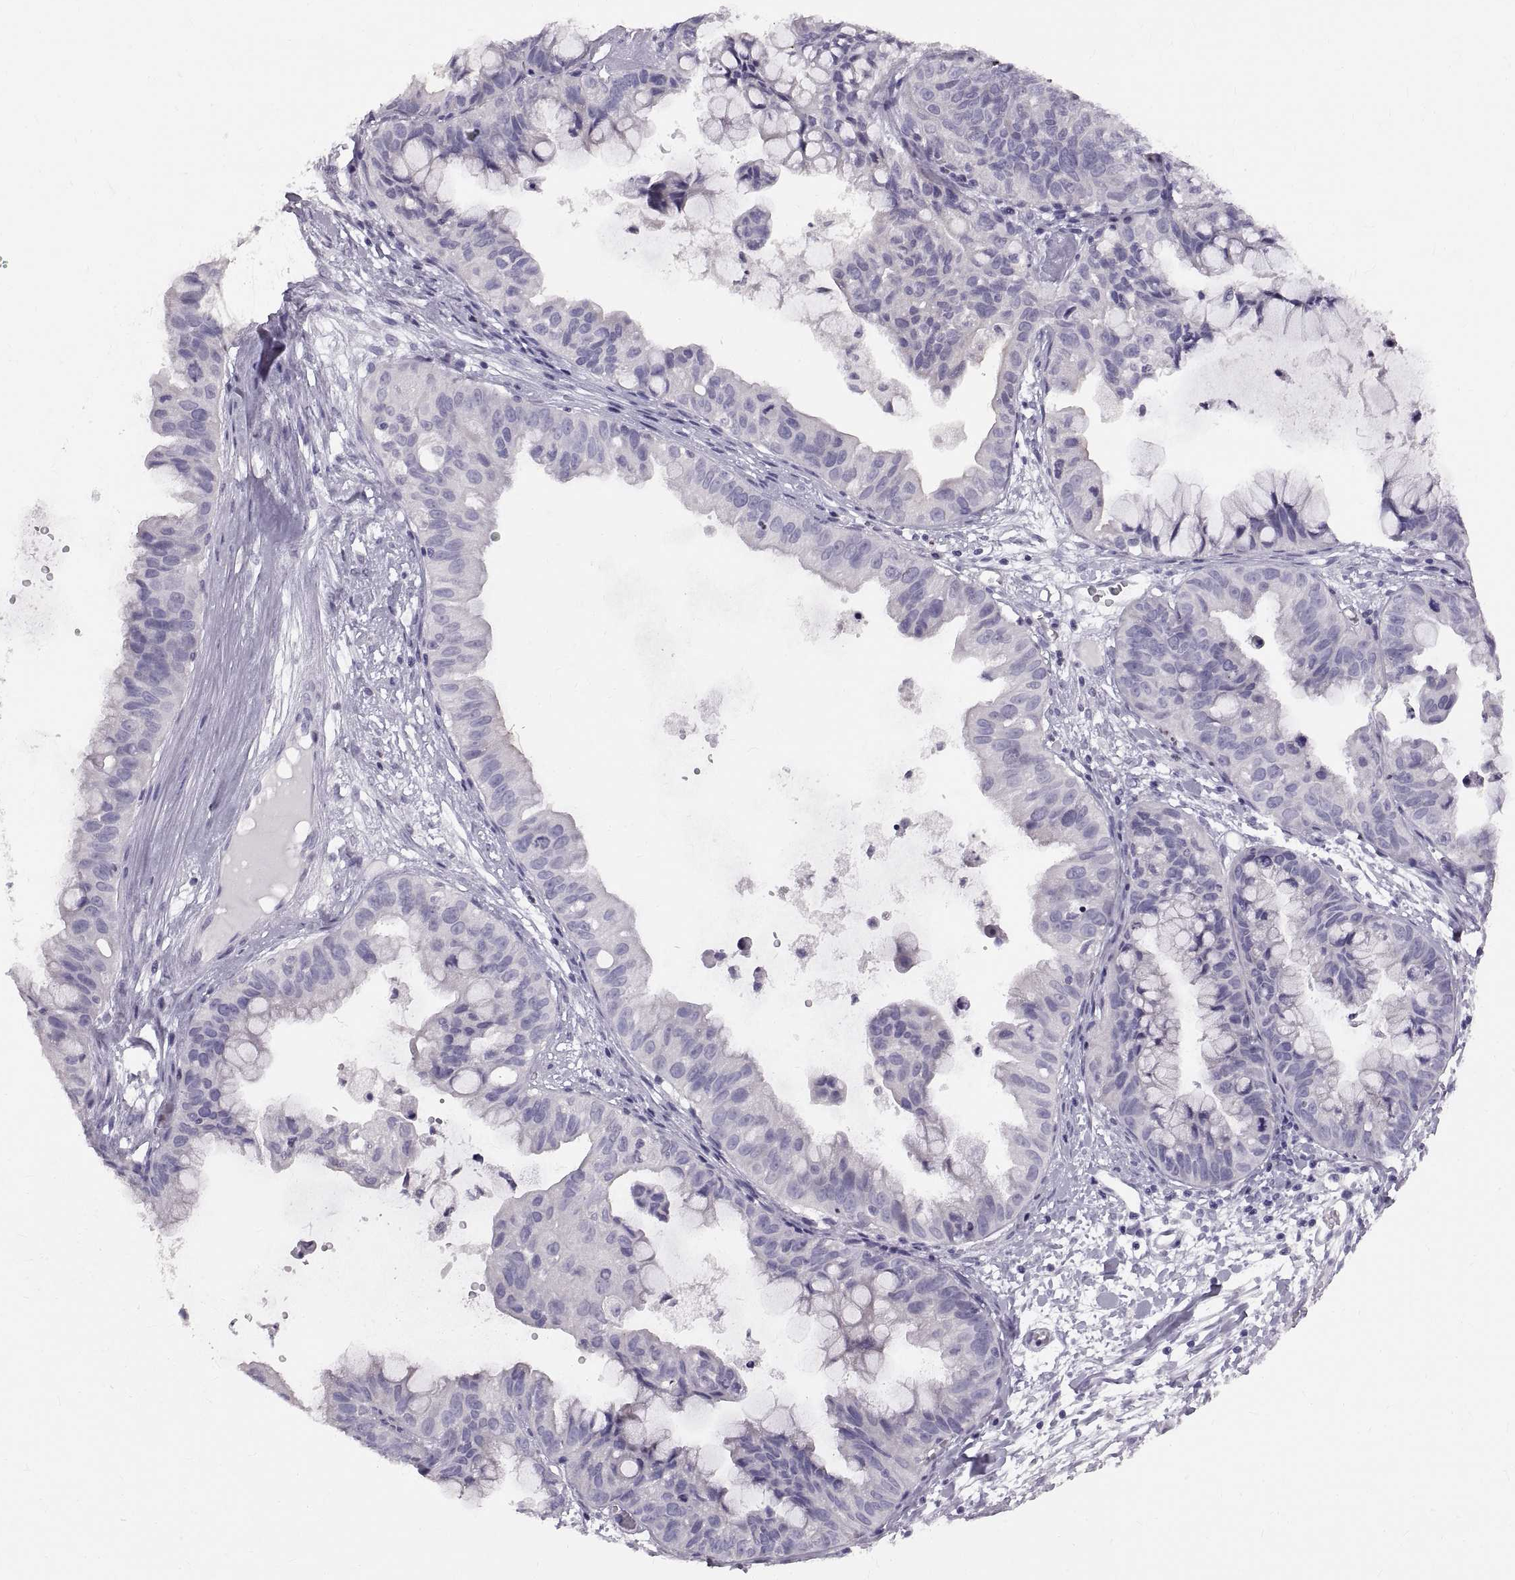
{"staining": {"intensity": "negative", "quantity": "none", "location": "none"}, "tissue": "ovarian cancer", "cell_type": "Tumor cells", "image_type": "cancer", "snomed": [{"axis": "morphology", "description": "Cystadenocarcinoma, mucinous, NOS"}, {"axis": "topography", "description": "Ovary"}], "caption": "IHC image of neoplastic tissue: human mucinous cystadenocarcinoma (ovarian) stained with DAB (3,3'-diaminobenzidine) displays no significant protein positivity in tumor cells.", "gene": "SPACDR", "patient": {"sex": "female", "age": 76}}